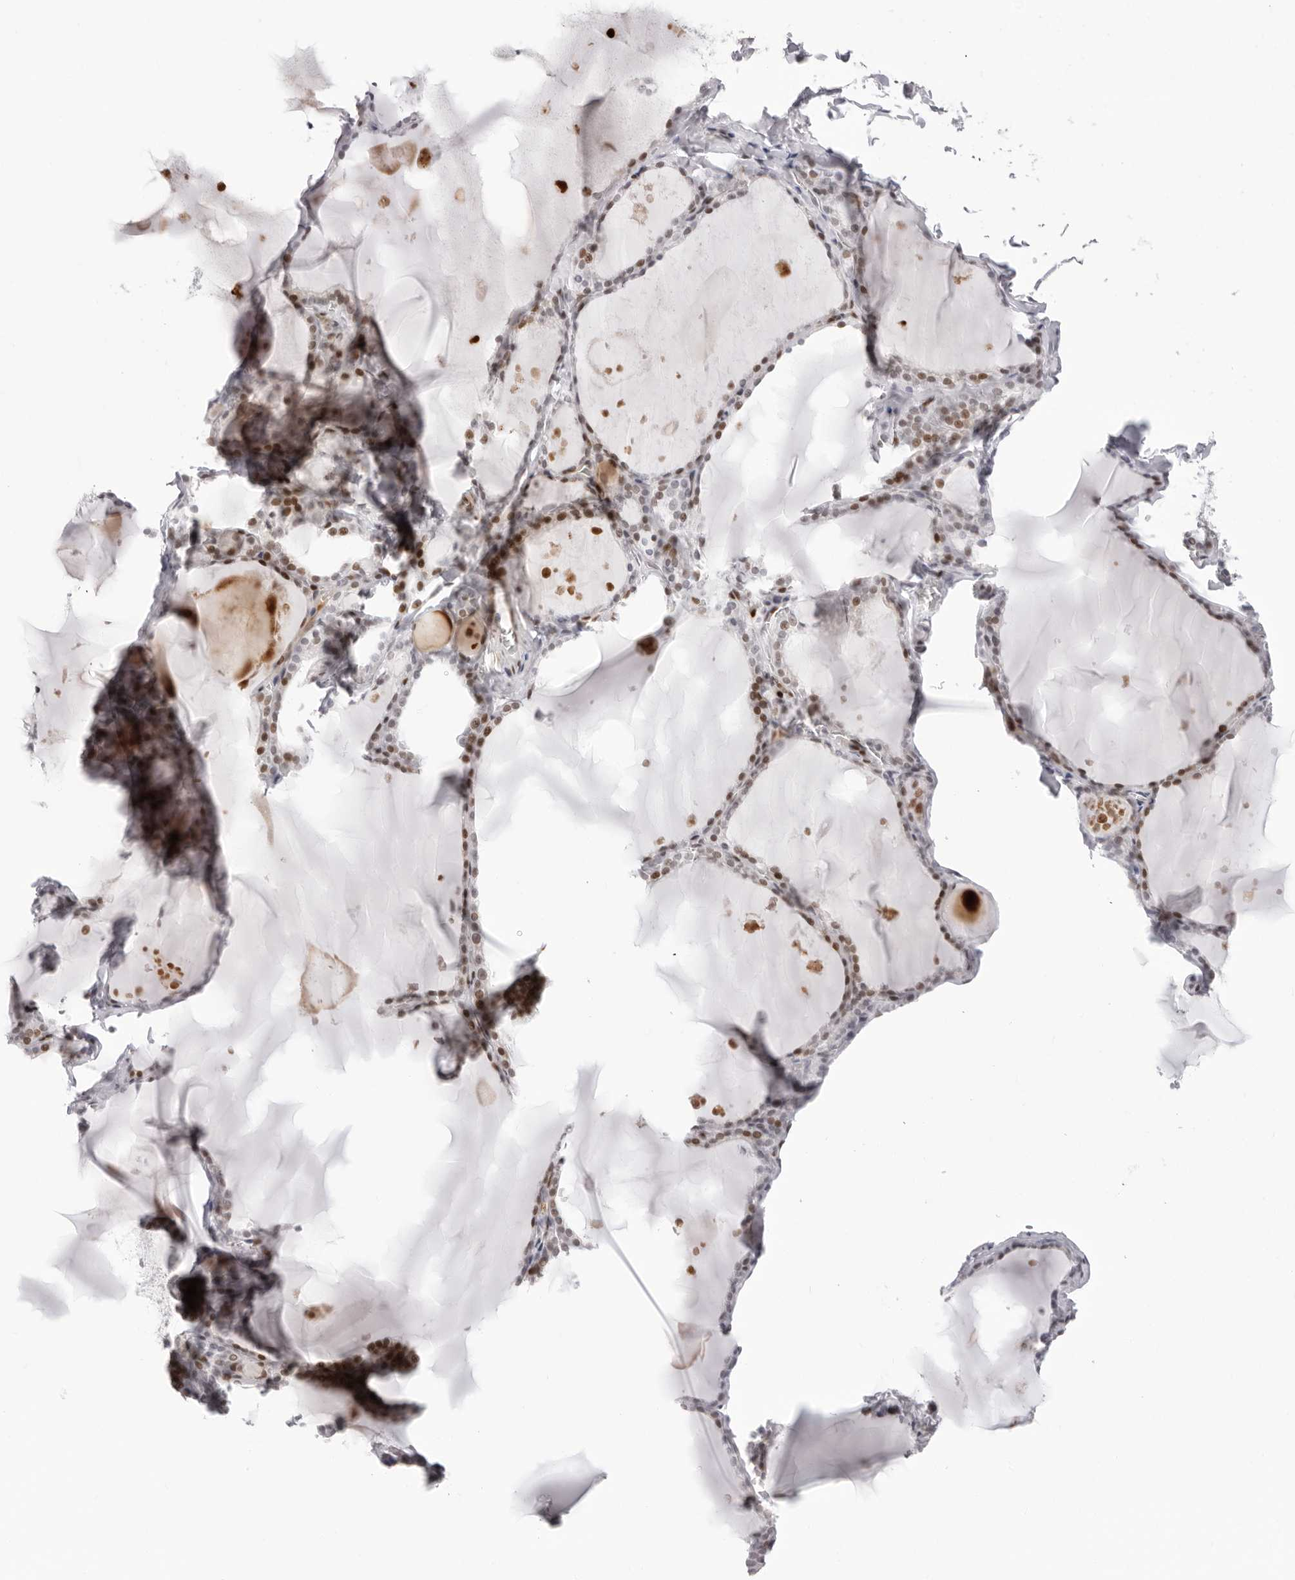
{"staining": {"intensity": "moderate", "quantity": "25%-75%", "location": "nuclear"}, "tissue": "thyroid gland", "cell_type": "Glandular cells", "image_type": "normal", "snomed": [{"axis": "morphology", "description": "Normal tissue, NOS"}, {"axis": "topography", "description": "Thyroid gland"}], "caption": "Brown immunohistochemical staining in normal thyroid gland reveals moderate nuclear staining in about 25%-75% of glandular cells. Immunohistochemistry (ihc) stains the protein of interest in brown and the nuclei are stained blue.", "gene": "NTPCR", "patient": {"sex": "male", "age": 56}}